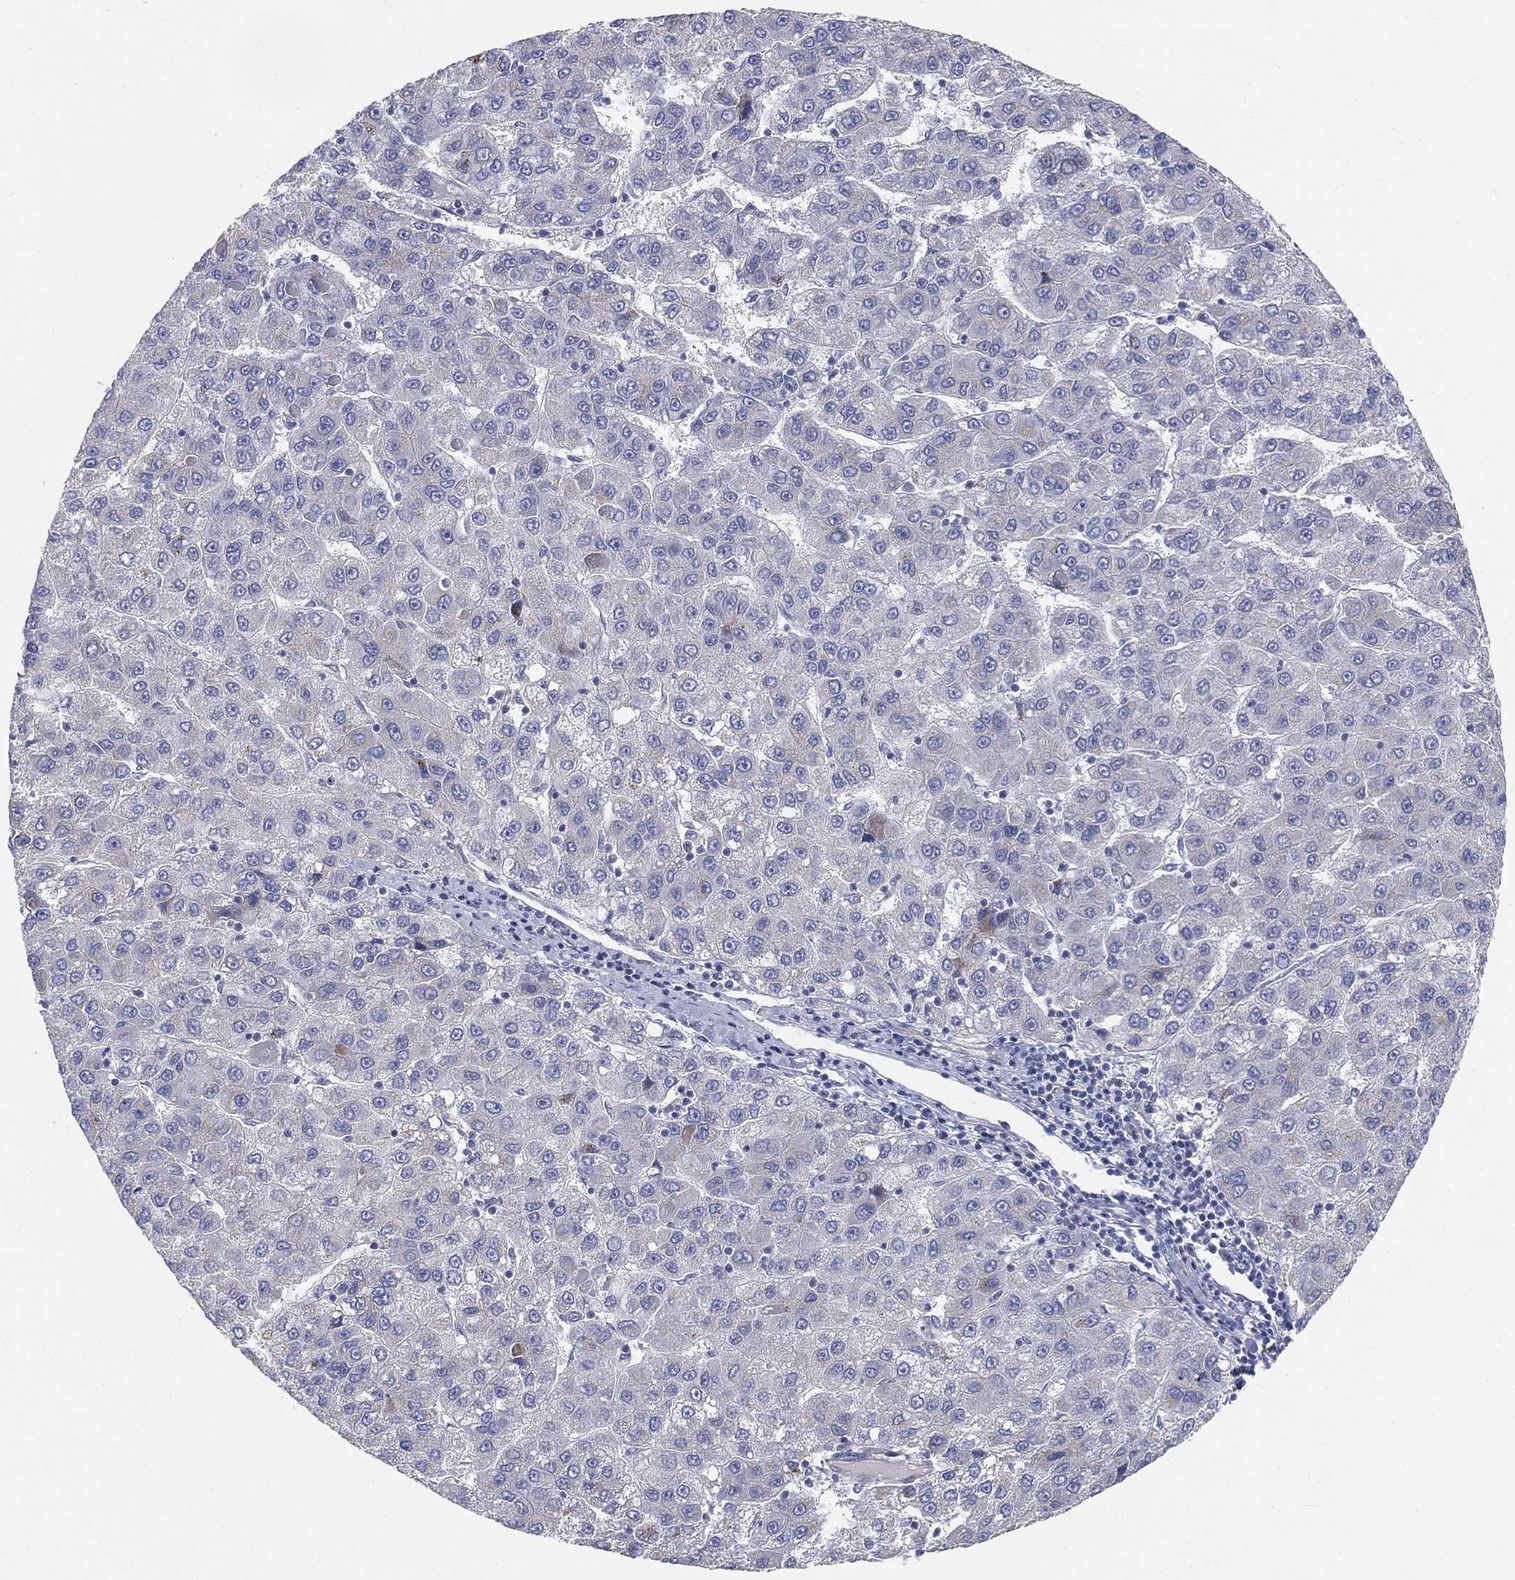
{"staining": {"intensity": "negative", "quantity": "none", "location": "none"}, "tissue": "liver cancer", "cell_type": "Tumor cells", "image_type": "cancer", "snomed": [{"axis": "morphology", "description": "Carcinoma, Hepatocellular, NOS"}, {"axis": "topography", "description": "Liver"}], "caption": "A histopathology image of human liver cancer is negative for staining in tumor cells. The staining was performed using DAB (3,3'-diaminobenzidine) to visualize the protein expression in brown, while the nuclei were stained in blue with hematoxylin (Magnification: 20x).", "gene": "TMEM25", "patient": {"sex": "female", "age": 82}}